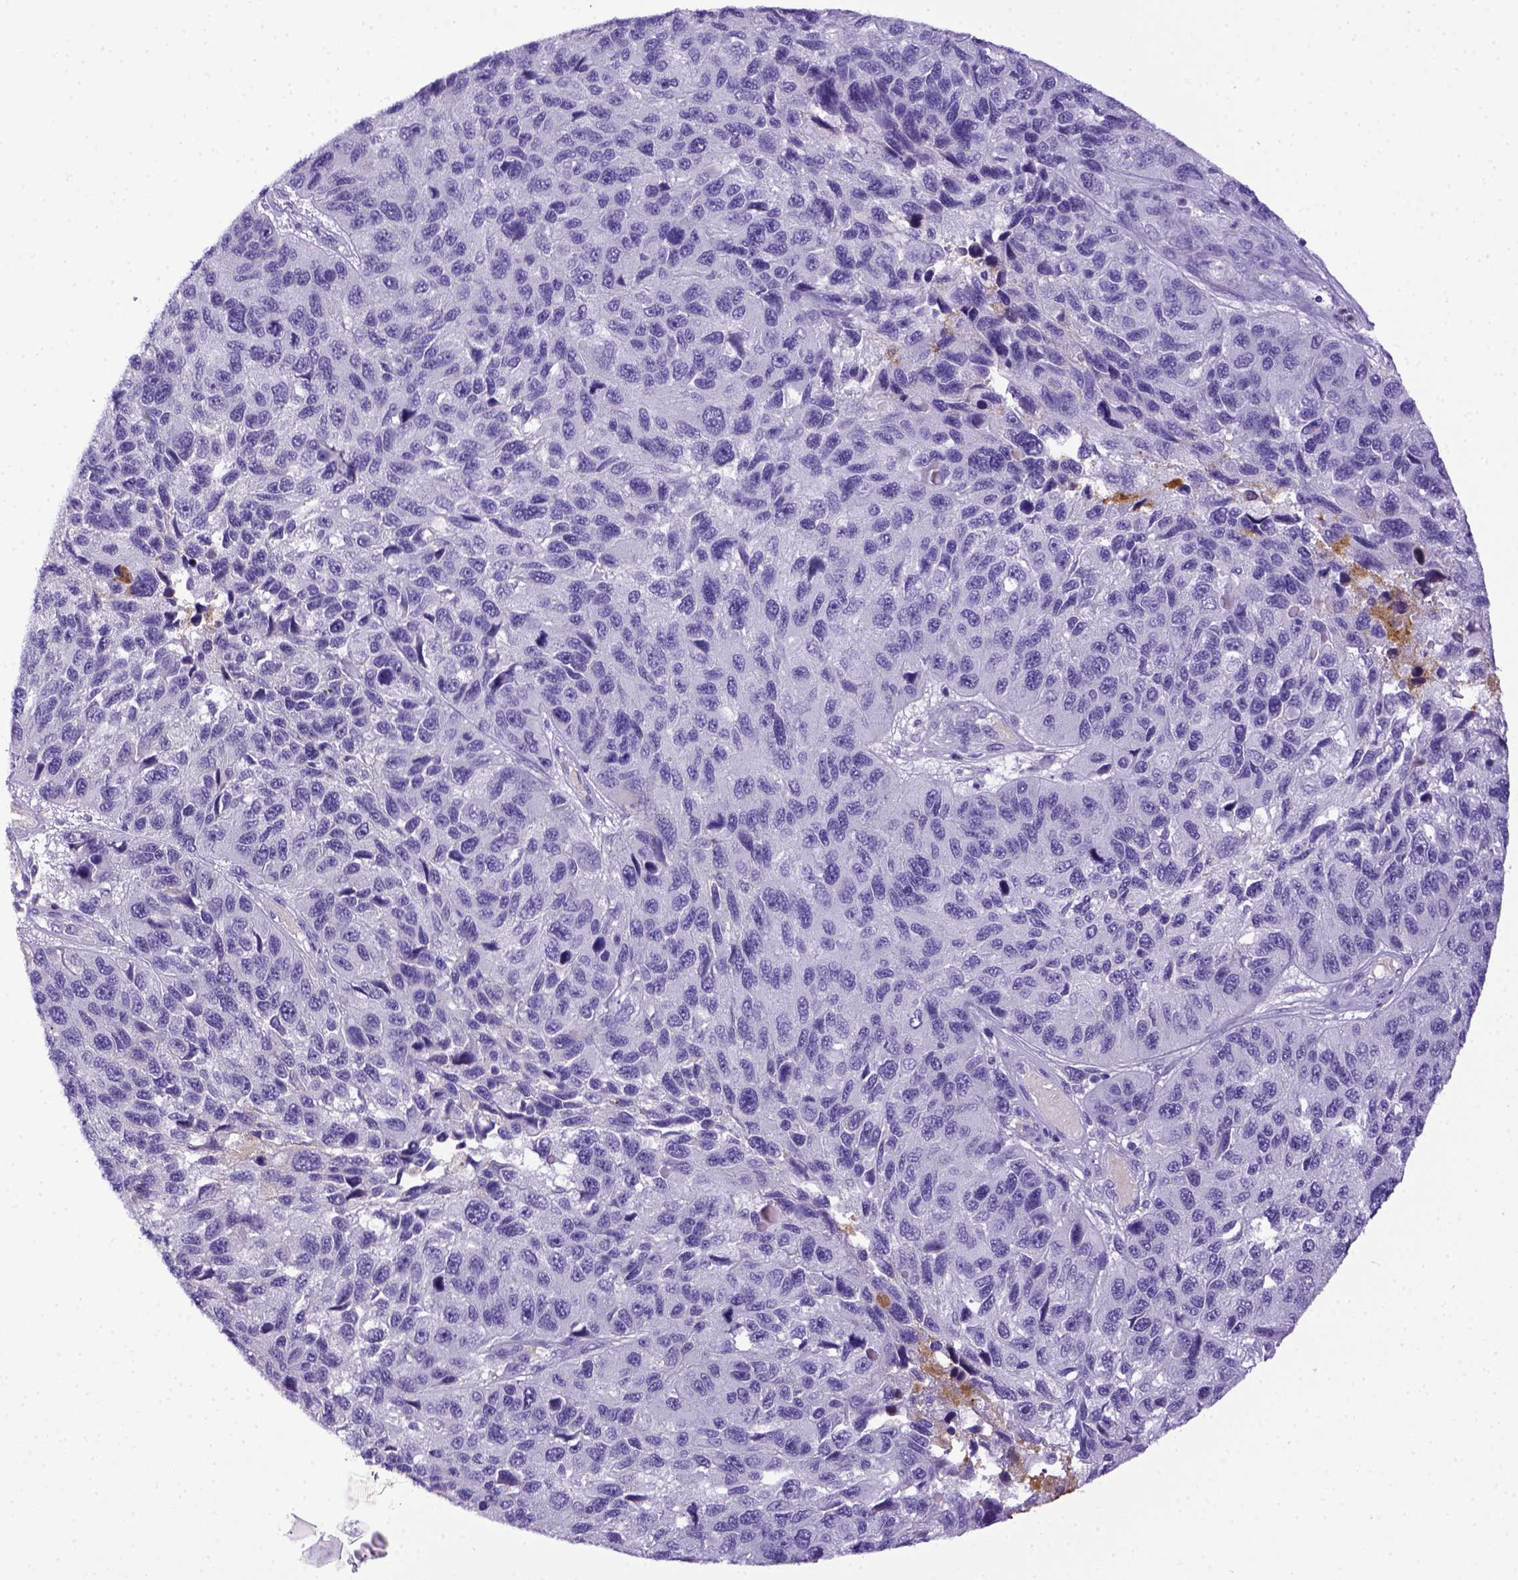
{"staining": {"intensity": "negative", "quantity": "none", "location": "none"}, "tissue": "melanoma", "cell_type": "Tumor cells", "image_type": "cancer", "snomed": [{"axis": "morphology", "description": "Malignant melanoma, NOS"}, {"axis": "topography", "description": "Skin"}], "caption": "Immunohistochemistry image of neoplastic tissue: malignant melanoma stained with DAB exhibits no significant protein positivity in tumor cells.", "gene": "ITIH4", "patient": {"sex": "male", "age": 53}}